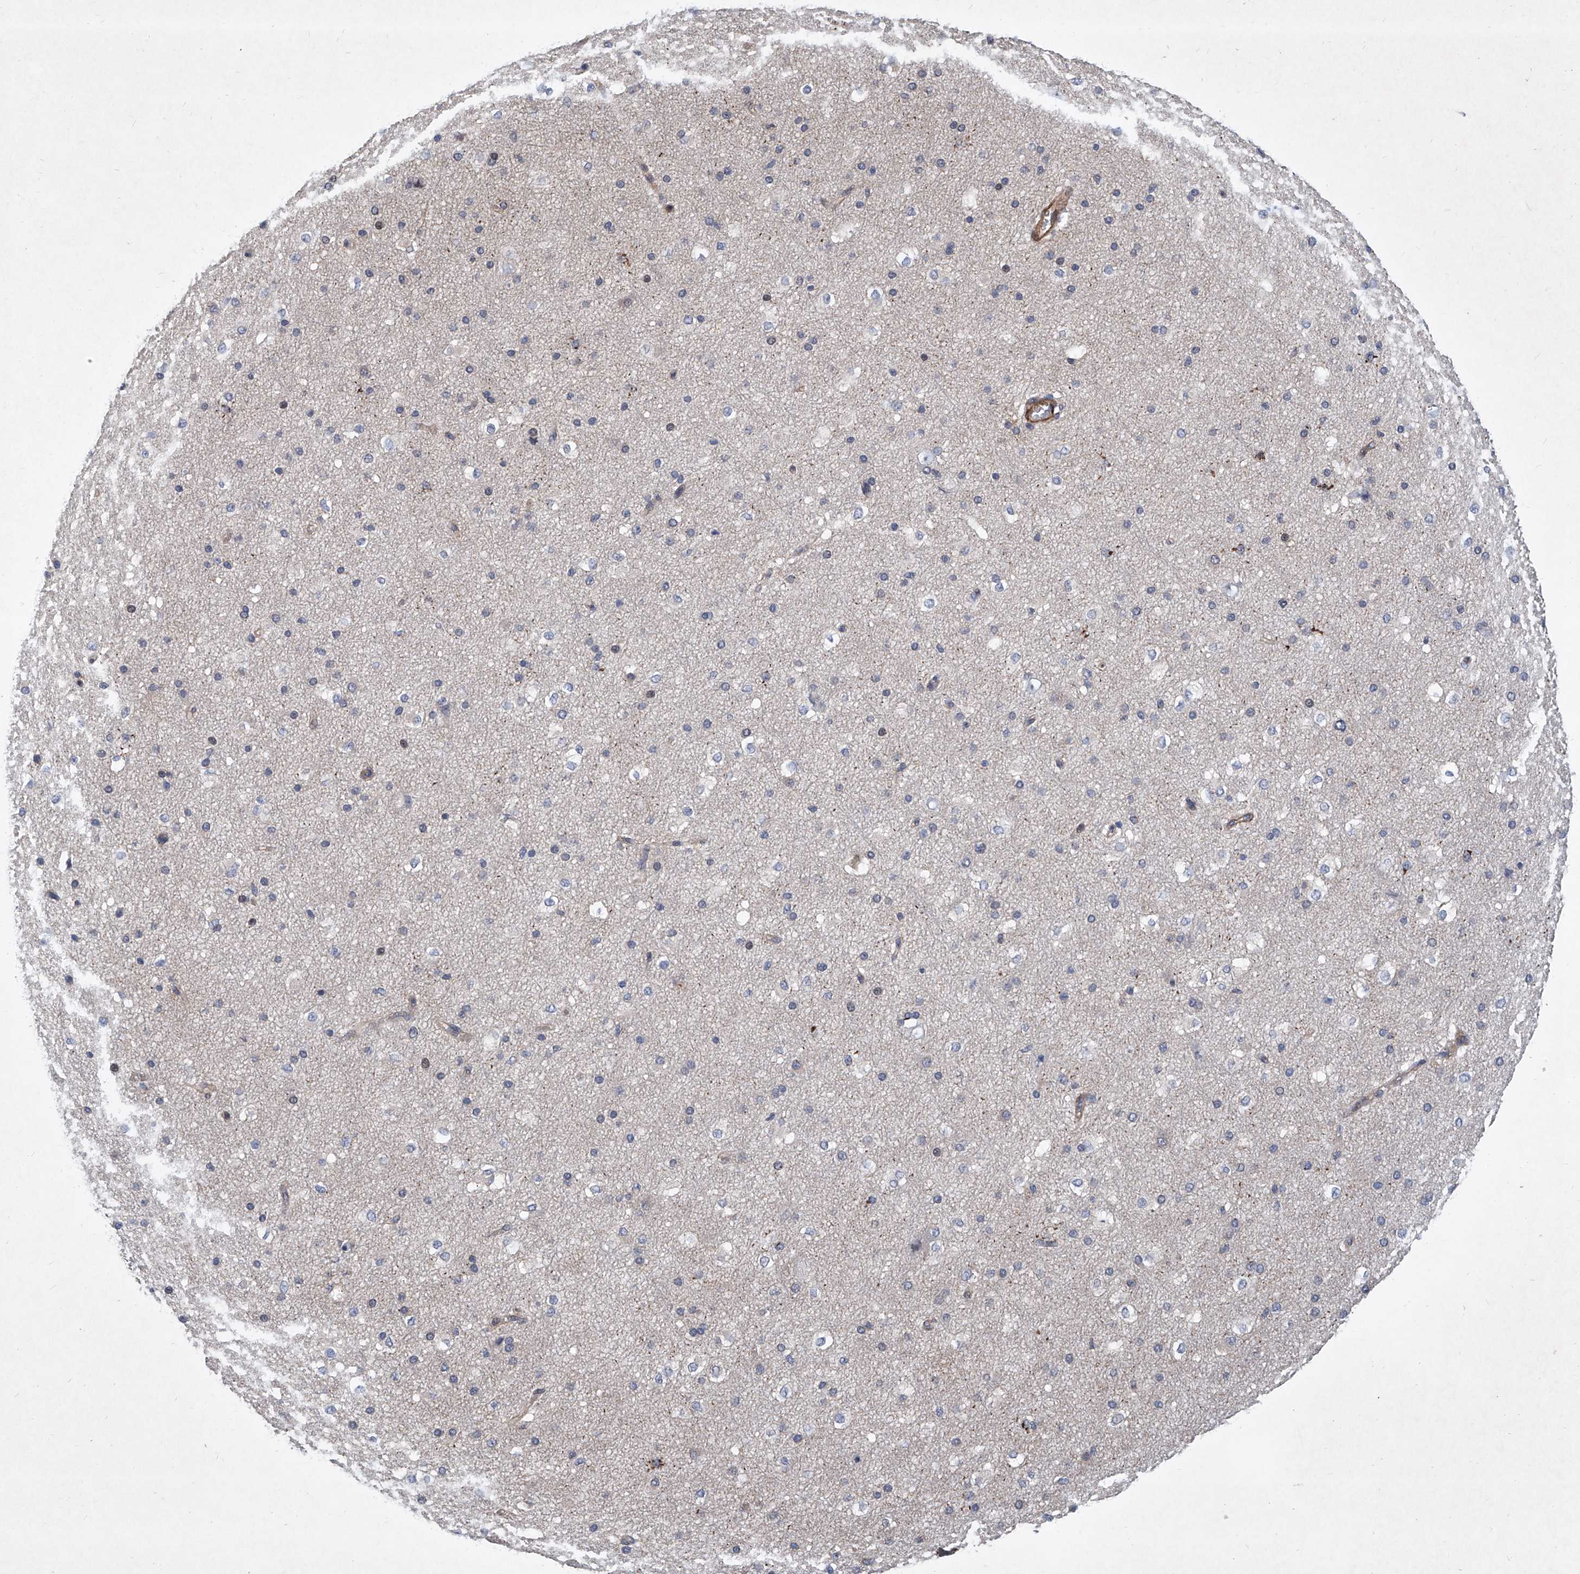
{"staining": {"intensity": "weak", "quantity": ">75%", "location": "cytoplasmic/membranous"}, "tissue": "cerebral cortex", "cell_type": "Endothelial cells", "image_type": "normal", "snomed": [{"axis": "morphology", "description": "Normal tissue, NOS"}, {"axis": "morphology", "description": "Developmental malformation"}, {"axis": "topography", "description": "Cerebral cortex"}], "caption": "IHC of unremarkable cerebral cortex demonstrates low levels of weak cytoplasmic/membranous staining in approximately >75% of endothelial cells.", "gene": "NT5C3A", "patient": {"sex": "female", "age": 30}}